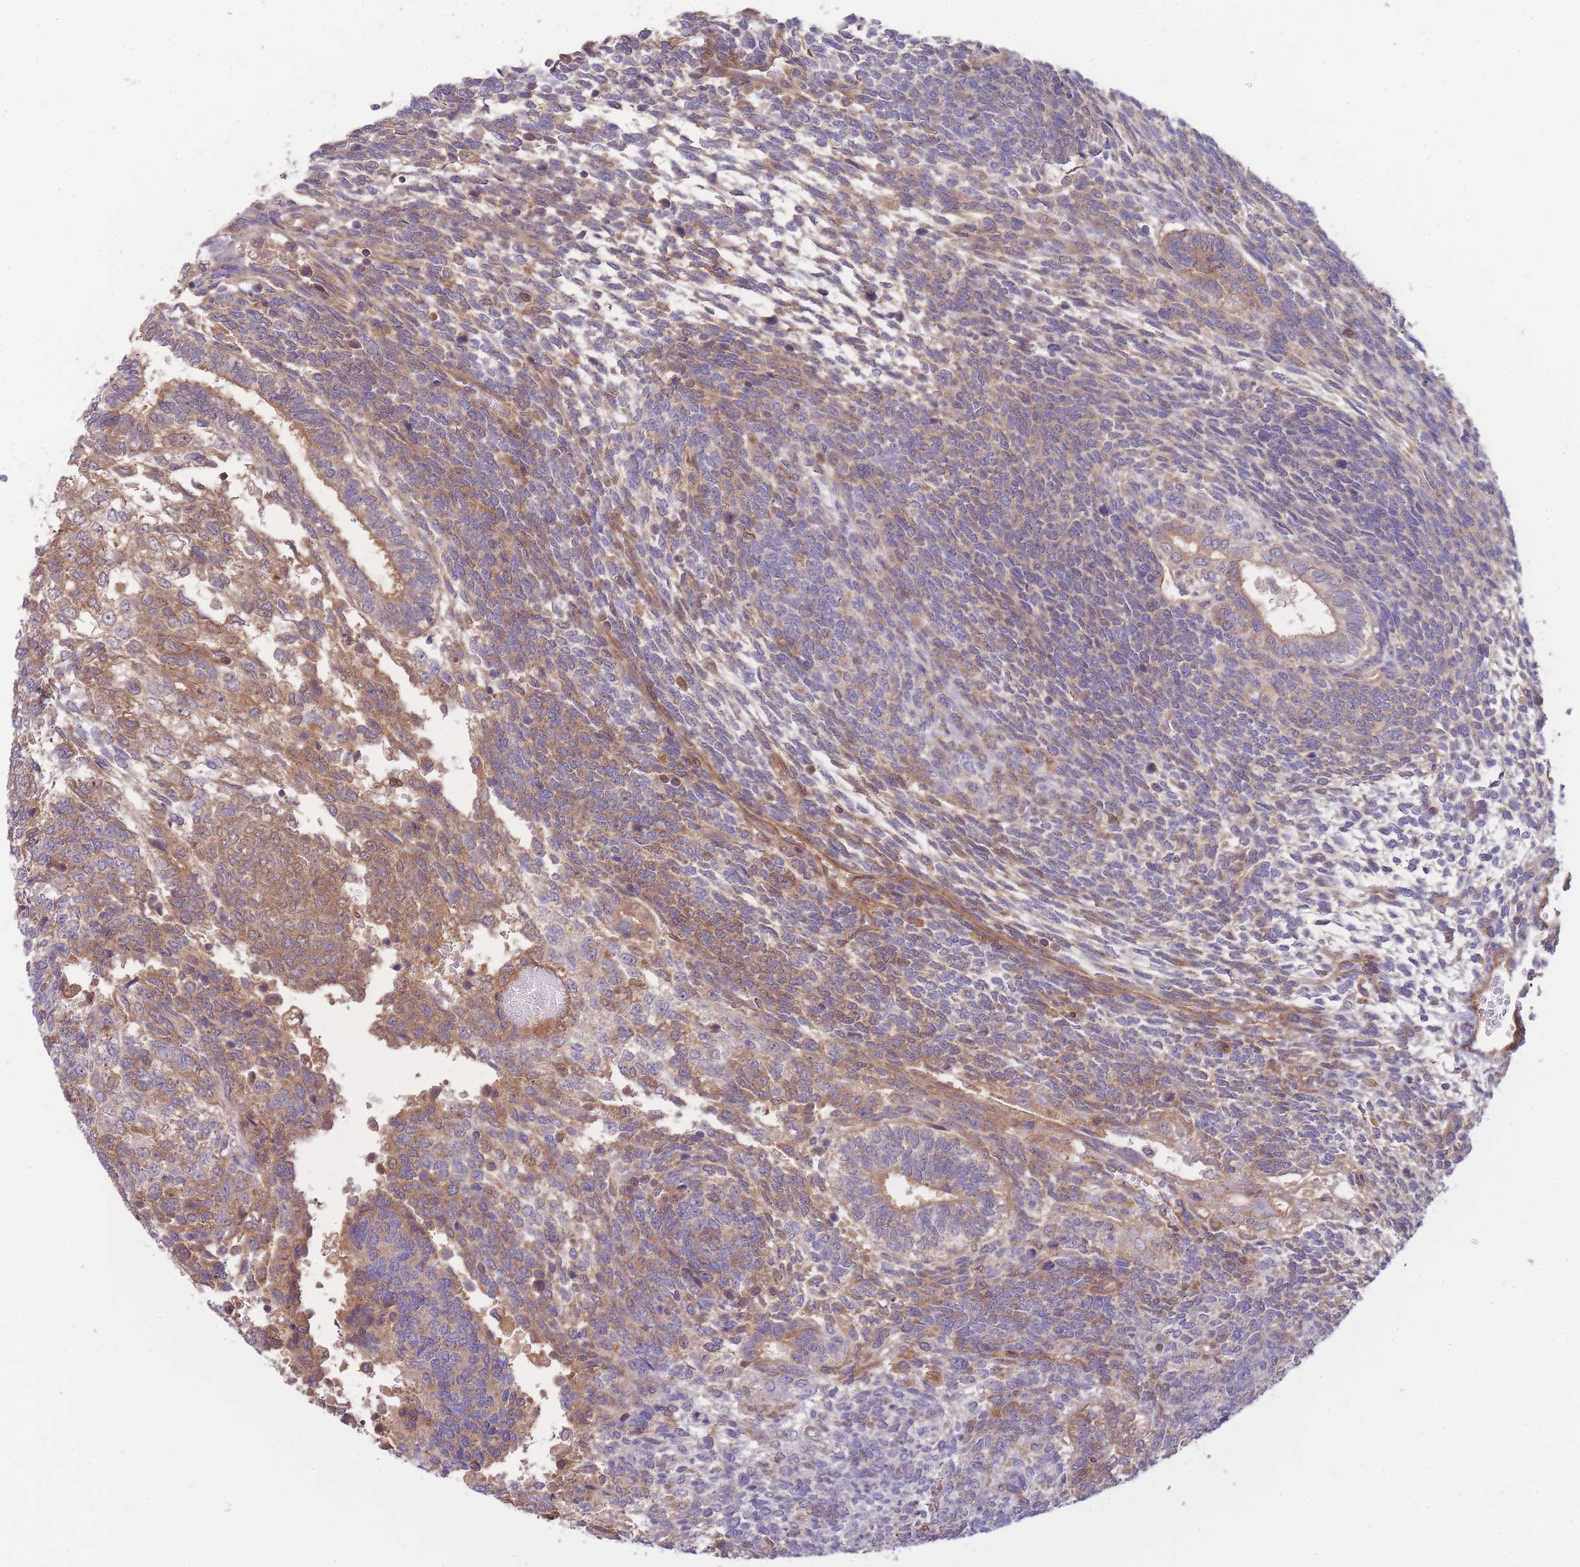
{"staining": {"intensity": "moderate", "quantity": ">75%", "location": "cytoplasmic/membranous"}, "tissue": "testis cancer", "cell_type": "Tumor cells", "image_type": "cancer", "snomed": [{"axis": "morphology", "description": "Carcinoma, Embryonal, NOS"}, {"axis": "topography", "description": "Testis"}], "caption": "Tumor cells display medium levels of moderate cytoplasmic/membranous staining in about >75% of cells in human testis cancer. (brown staining indicates protein expression, while blue staining denotes nuclei).", "gene": "NDUFAF5", "patient": {"sex": "male", "age": 23}}